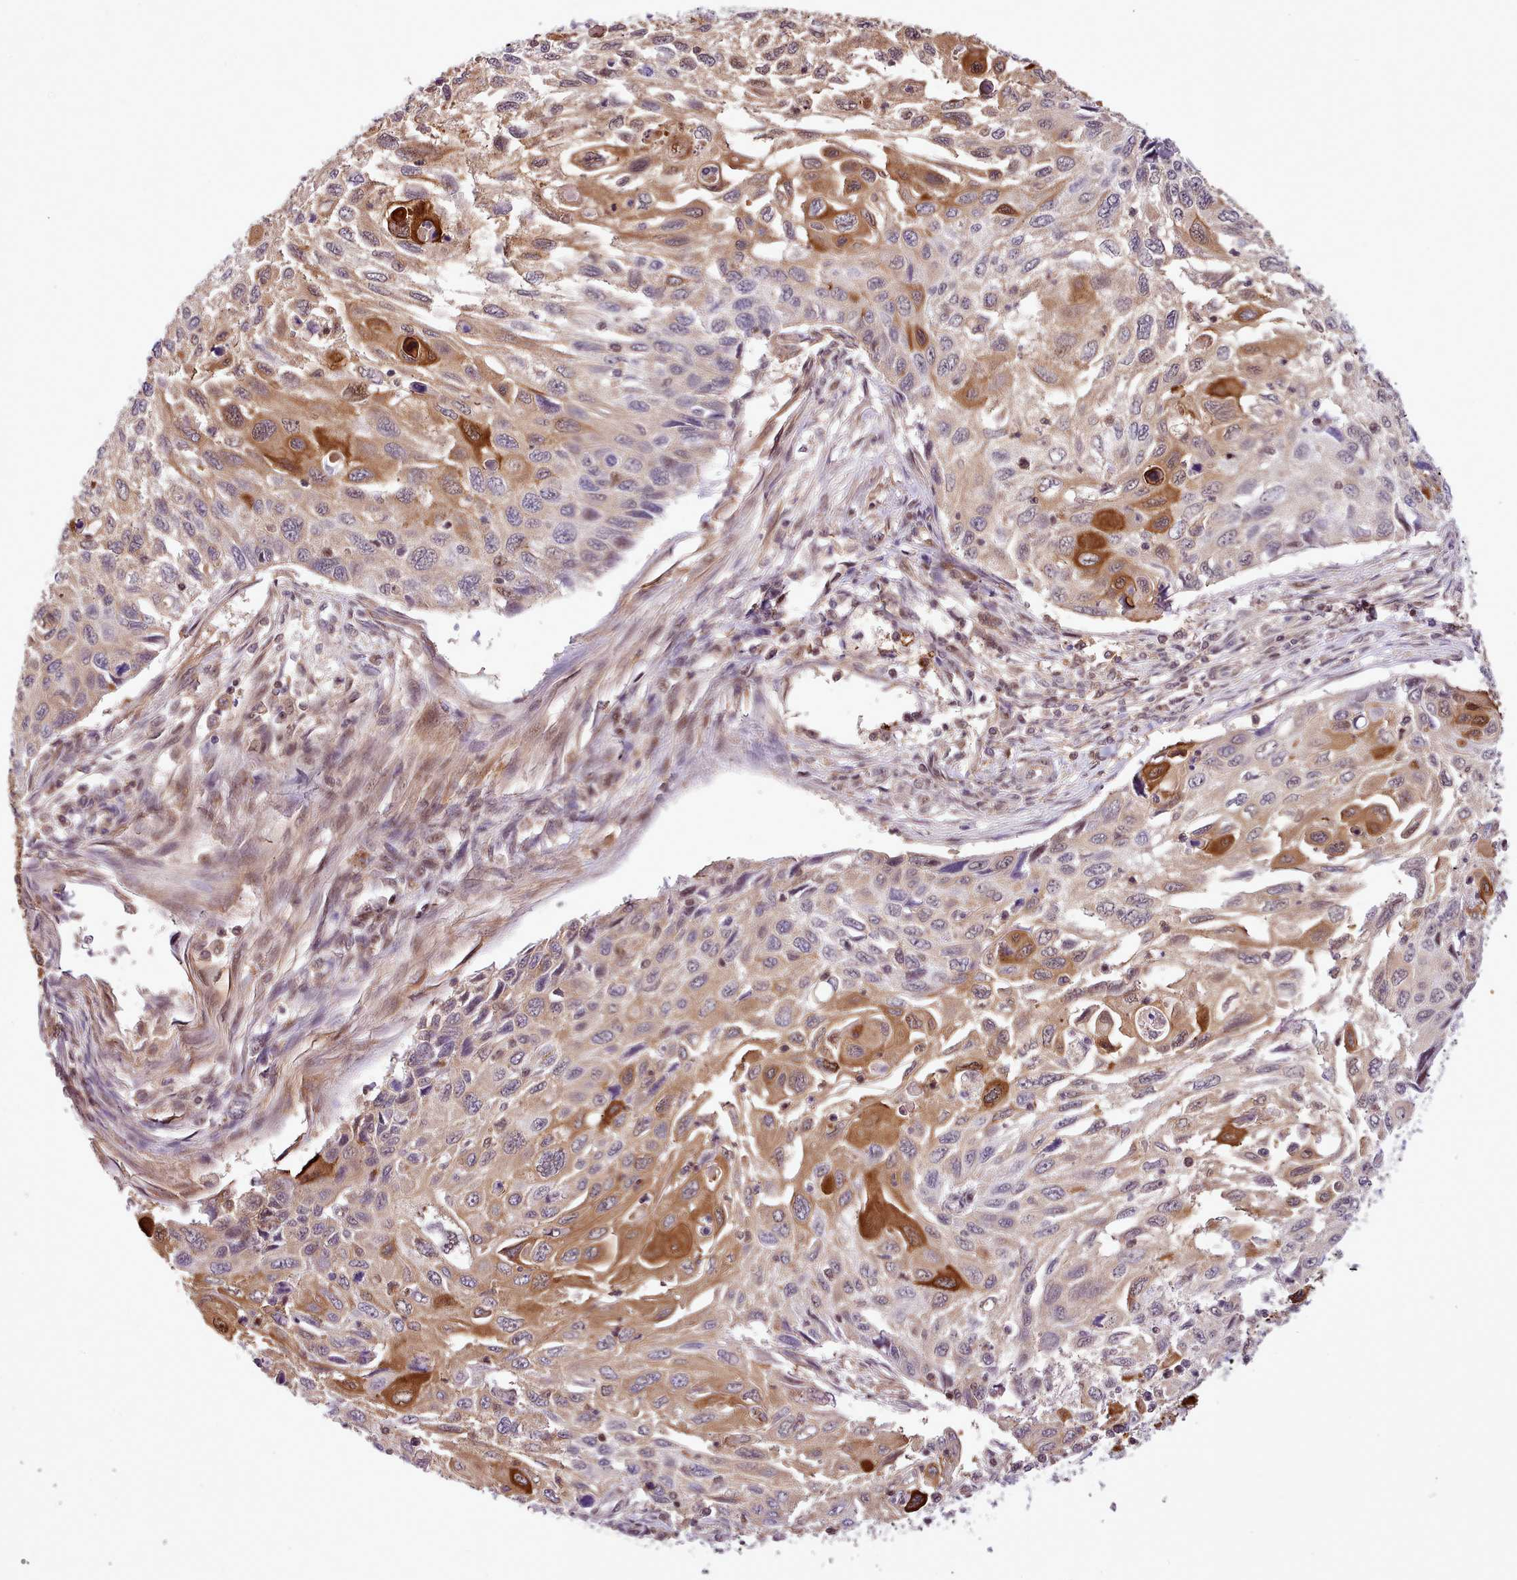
{"staining": {"intensity": "strong", "quantity": "25%-75%", "location": "cytoplasmic/membranous,nuclear"}, "tissue": "cervical cancer", "cell_type": "Tumor cells", "image_type": "cancer", "snomed": [{"axis": "morphology", "description": "Squamous cell carcinoma, NOS"}, {"axis": "topography", "description": "Cervix"}], "caption": "A brown stain highlights strong cytoplasmic/membranous and nuclear positivity of a protein in human squamous cell carcinoma (cervical) tumor cells.", "gene": "HOXB7", "patient": {"sex": "female", "age": 70}}